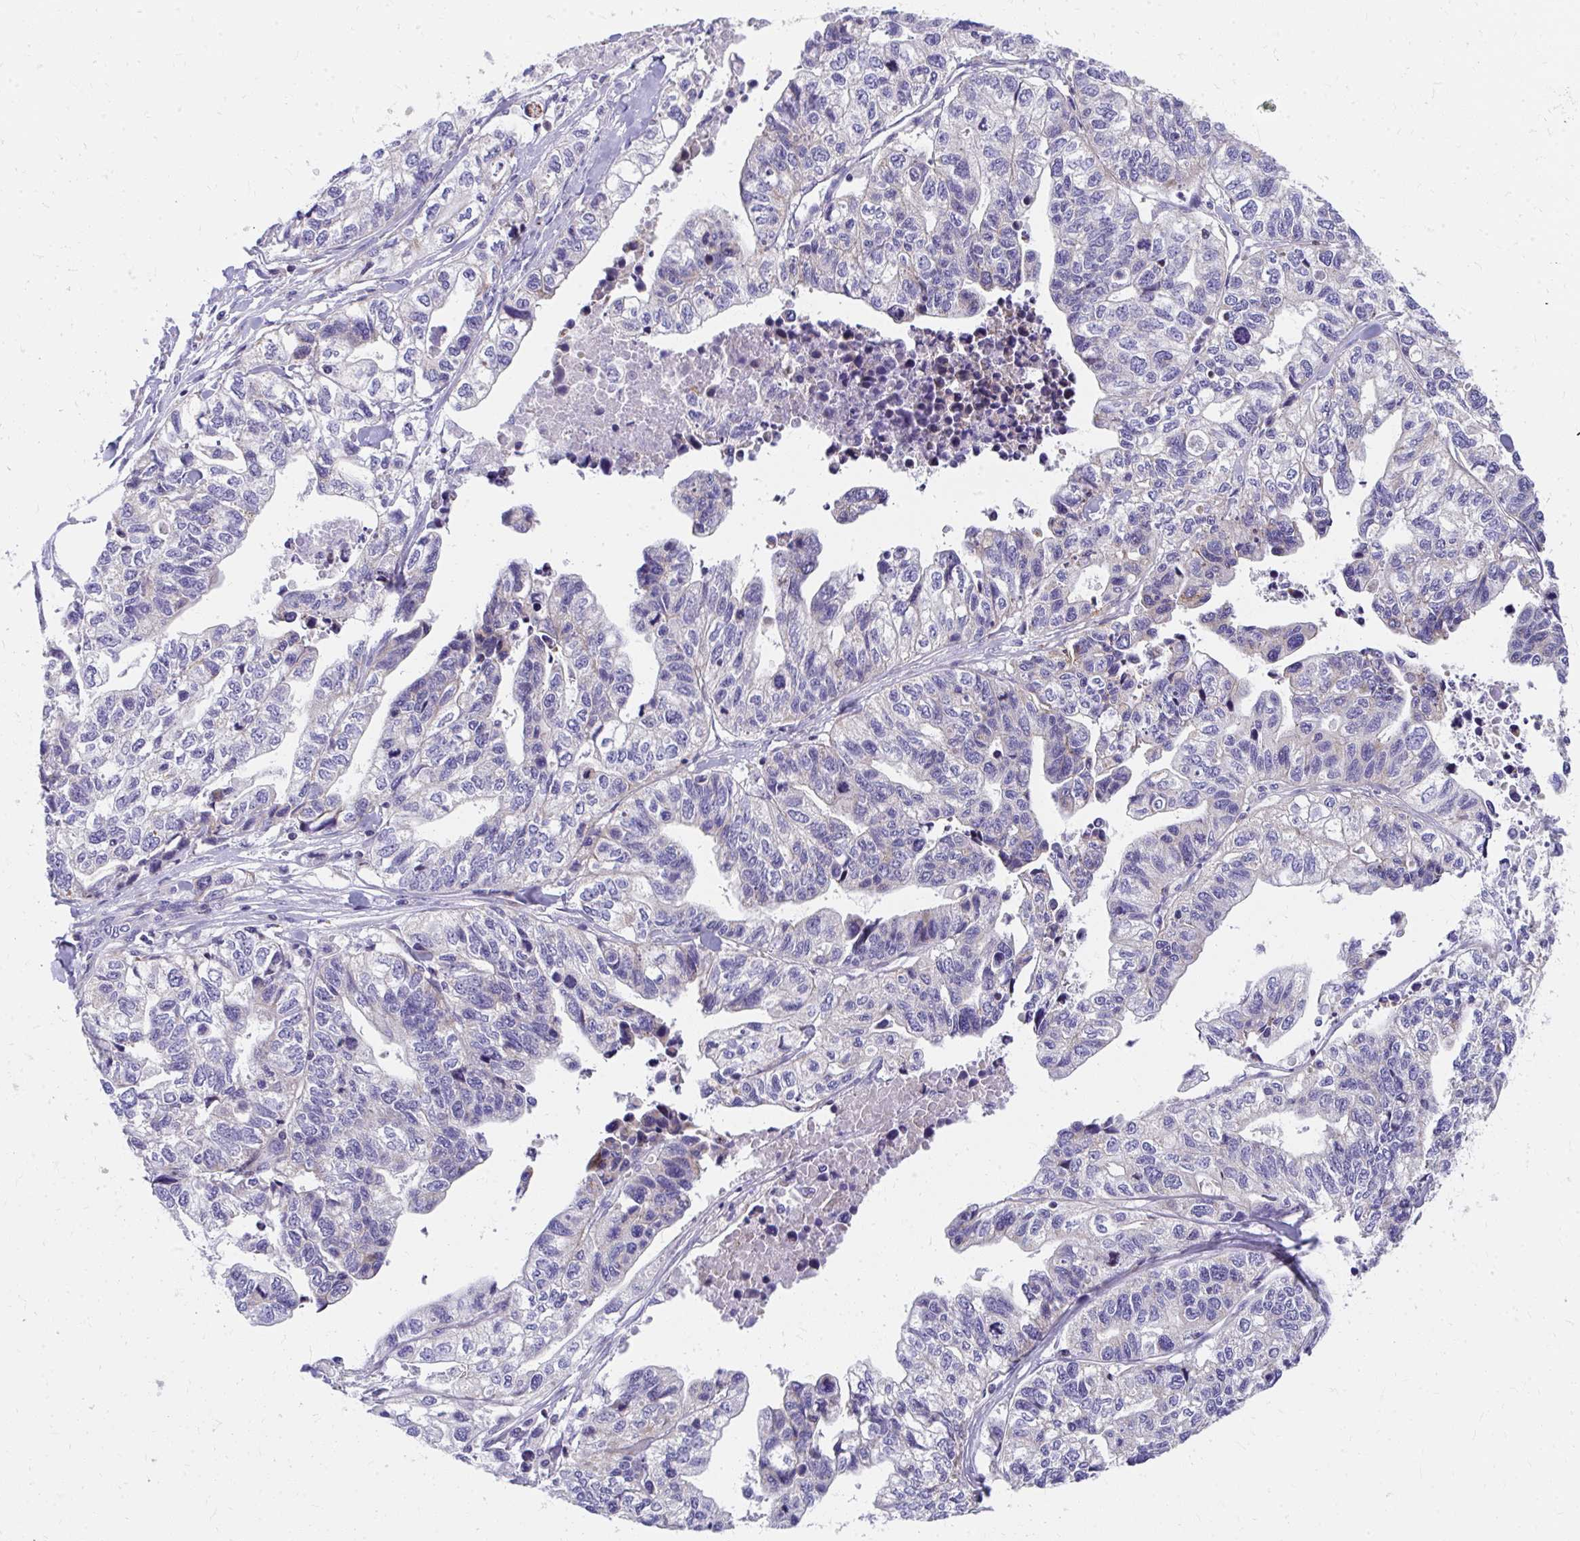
{"staining": {"intensity": "negative", "quantity": "none", "location": "none"}, "tissue": "stomach cancer", "cell_type": "Tumor cells", "image_type": "cancer", "snomed": [{"axis": "morphology", "description": "Adenocarcinoma, NOS"}, {"axis": "topography", "description": "Stomach, upper"}], "caption": "IHC of stomach adenocarcinoma exhibits no staining in tumor cells.", "gene": "IL37", "patient": {"sex": "female", "age": 67}}